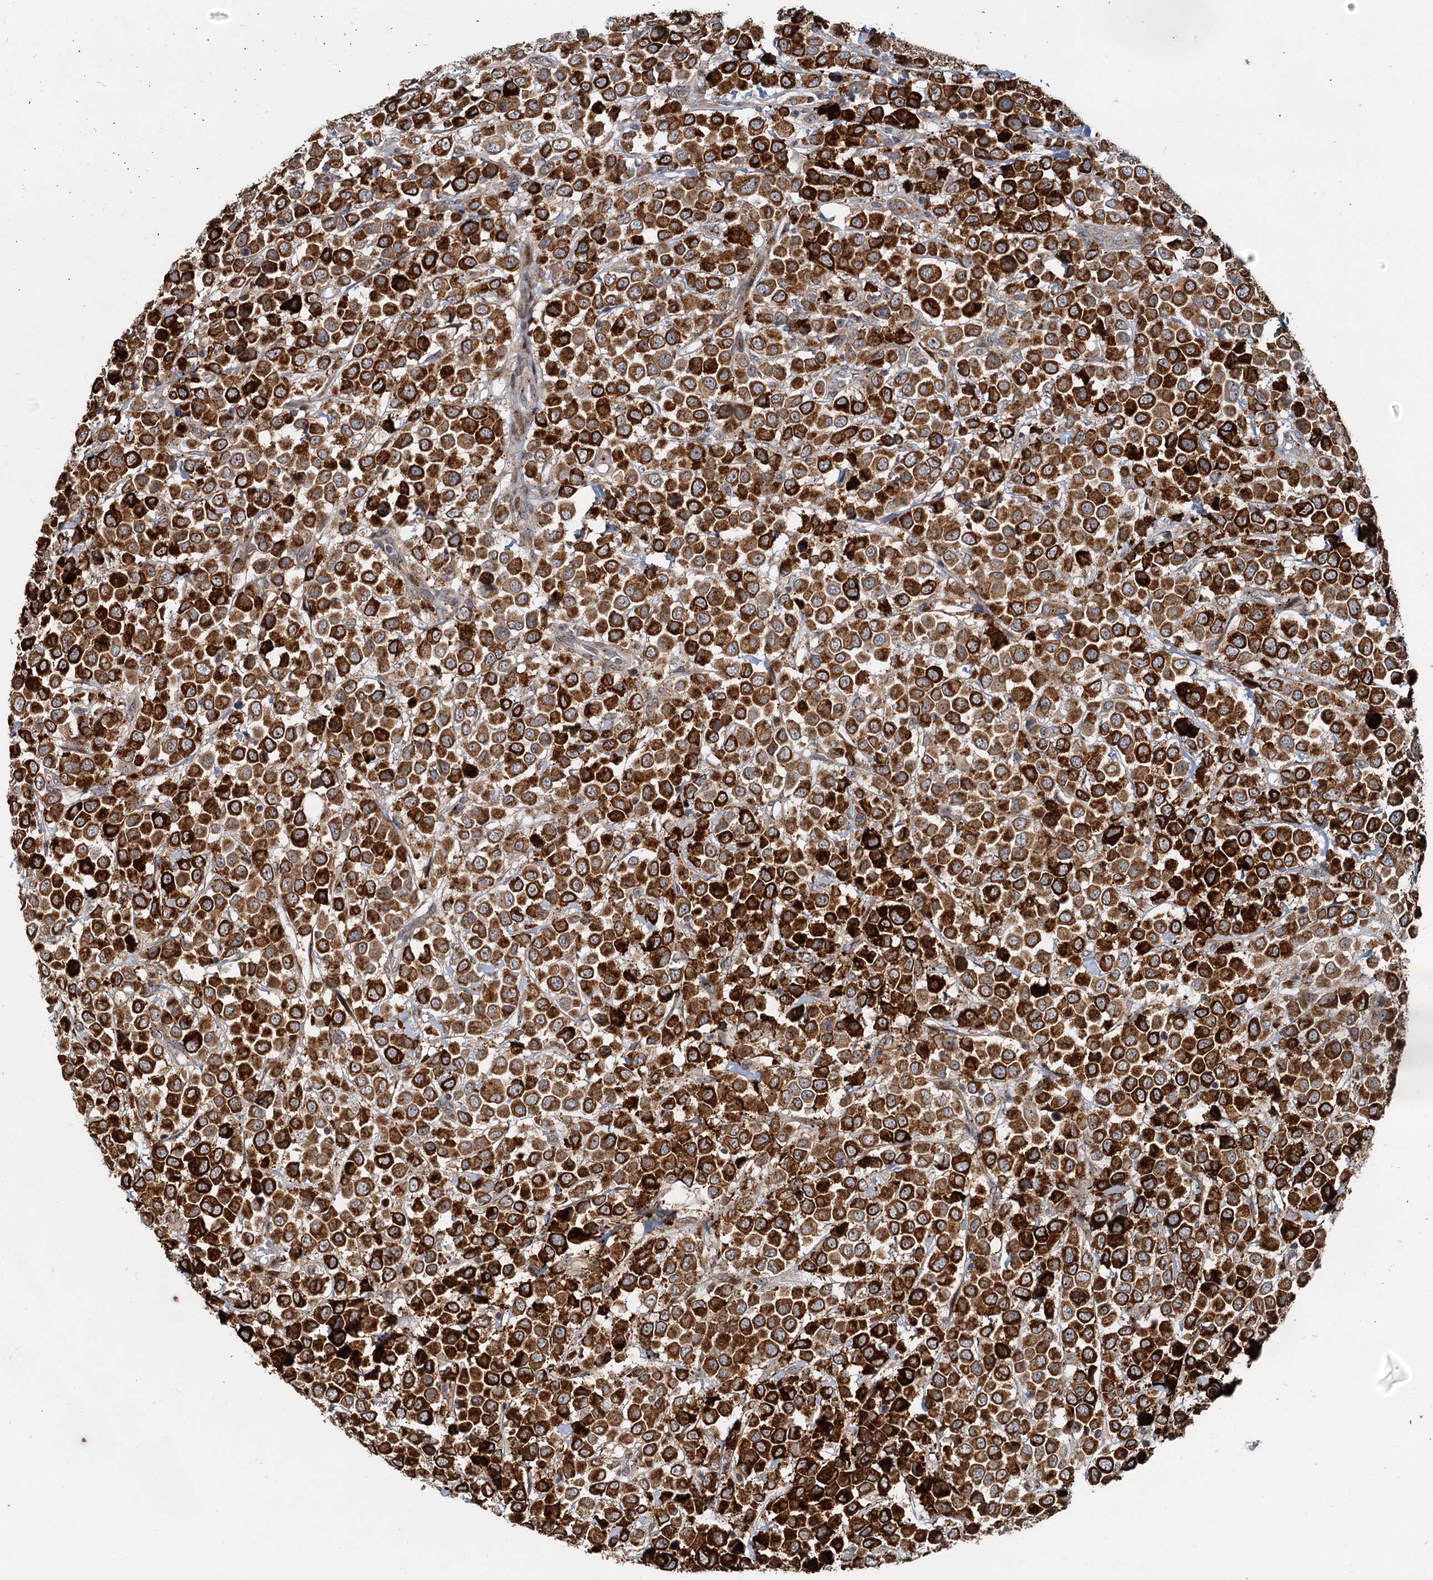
{"staining": {"intensity": "strong", "quantity": ">75%", "location": "cytoplasmic/membranous"}, "tissue": "breast cancer", "cell_type": "Tumor cells", "image_type": "cancer", "snomed": [{"axis": "morphology", "description": "Duct carcinoma"}, {"axis": "topography", "description": "Breast"}], "caption": "This micrograph shows breast cancer (intraductal carcinoma) stained with immunohistochemistry to label a protein in brown. The cytoplasmic/membranous of tumor cells show strong positivity for the protein. Nuclei are counter-stained blue.", "gene": "CEP68", "patient": {"sex": "female", "age": 61}}